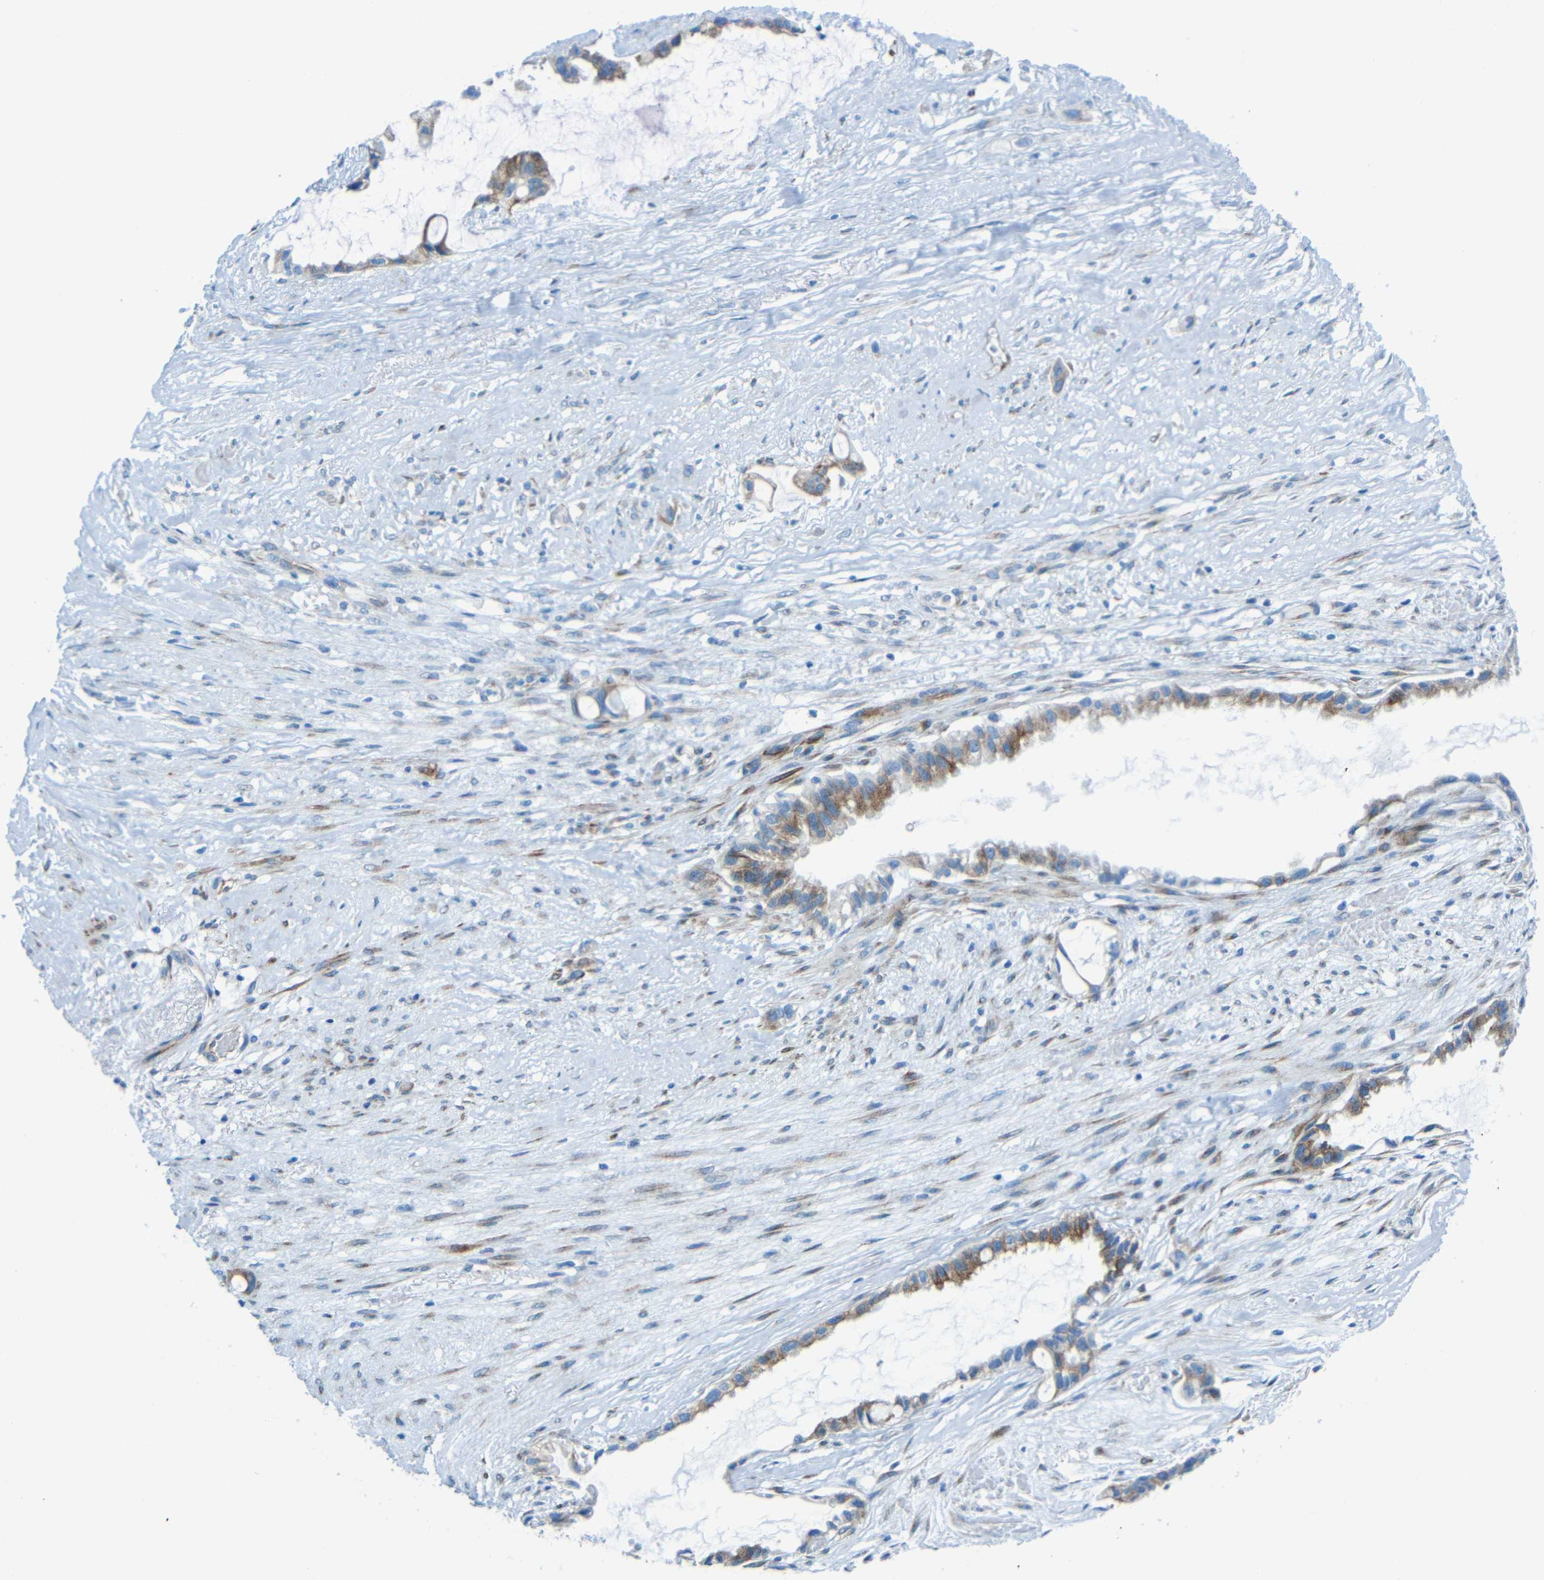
{"staining": {"intensity": "moderate", "quantity": ">75%", "location": "cytoplasmic/membranous"}, "tissue": "liver cancer", "cell_type": "Tumor cells", "image_type": "cancer", "snomed": [{"axis": "morphology", "description": "Cholangiocarcinoma"}, {"axis": "topography", "description": "Liver"}], "caption": "Protein staining shows moderate cytoplasmic/membranous positivity in about >75% of tumor cells in cholangiocarcinoma (liver). The staining was performed using DAB, with brown indicating positive protein expression. Nuclei are stained blue with hematoxylin.", "gene": "TUBB4B", "patient": {"sex": "female", "age": 65}}